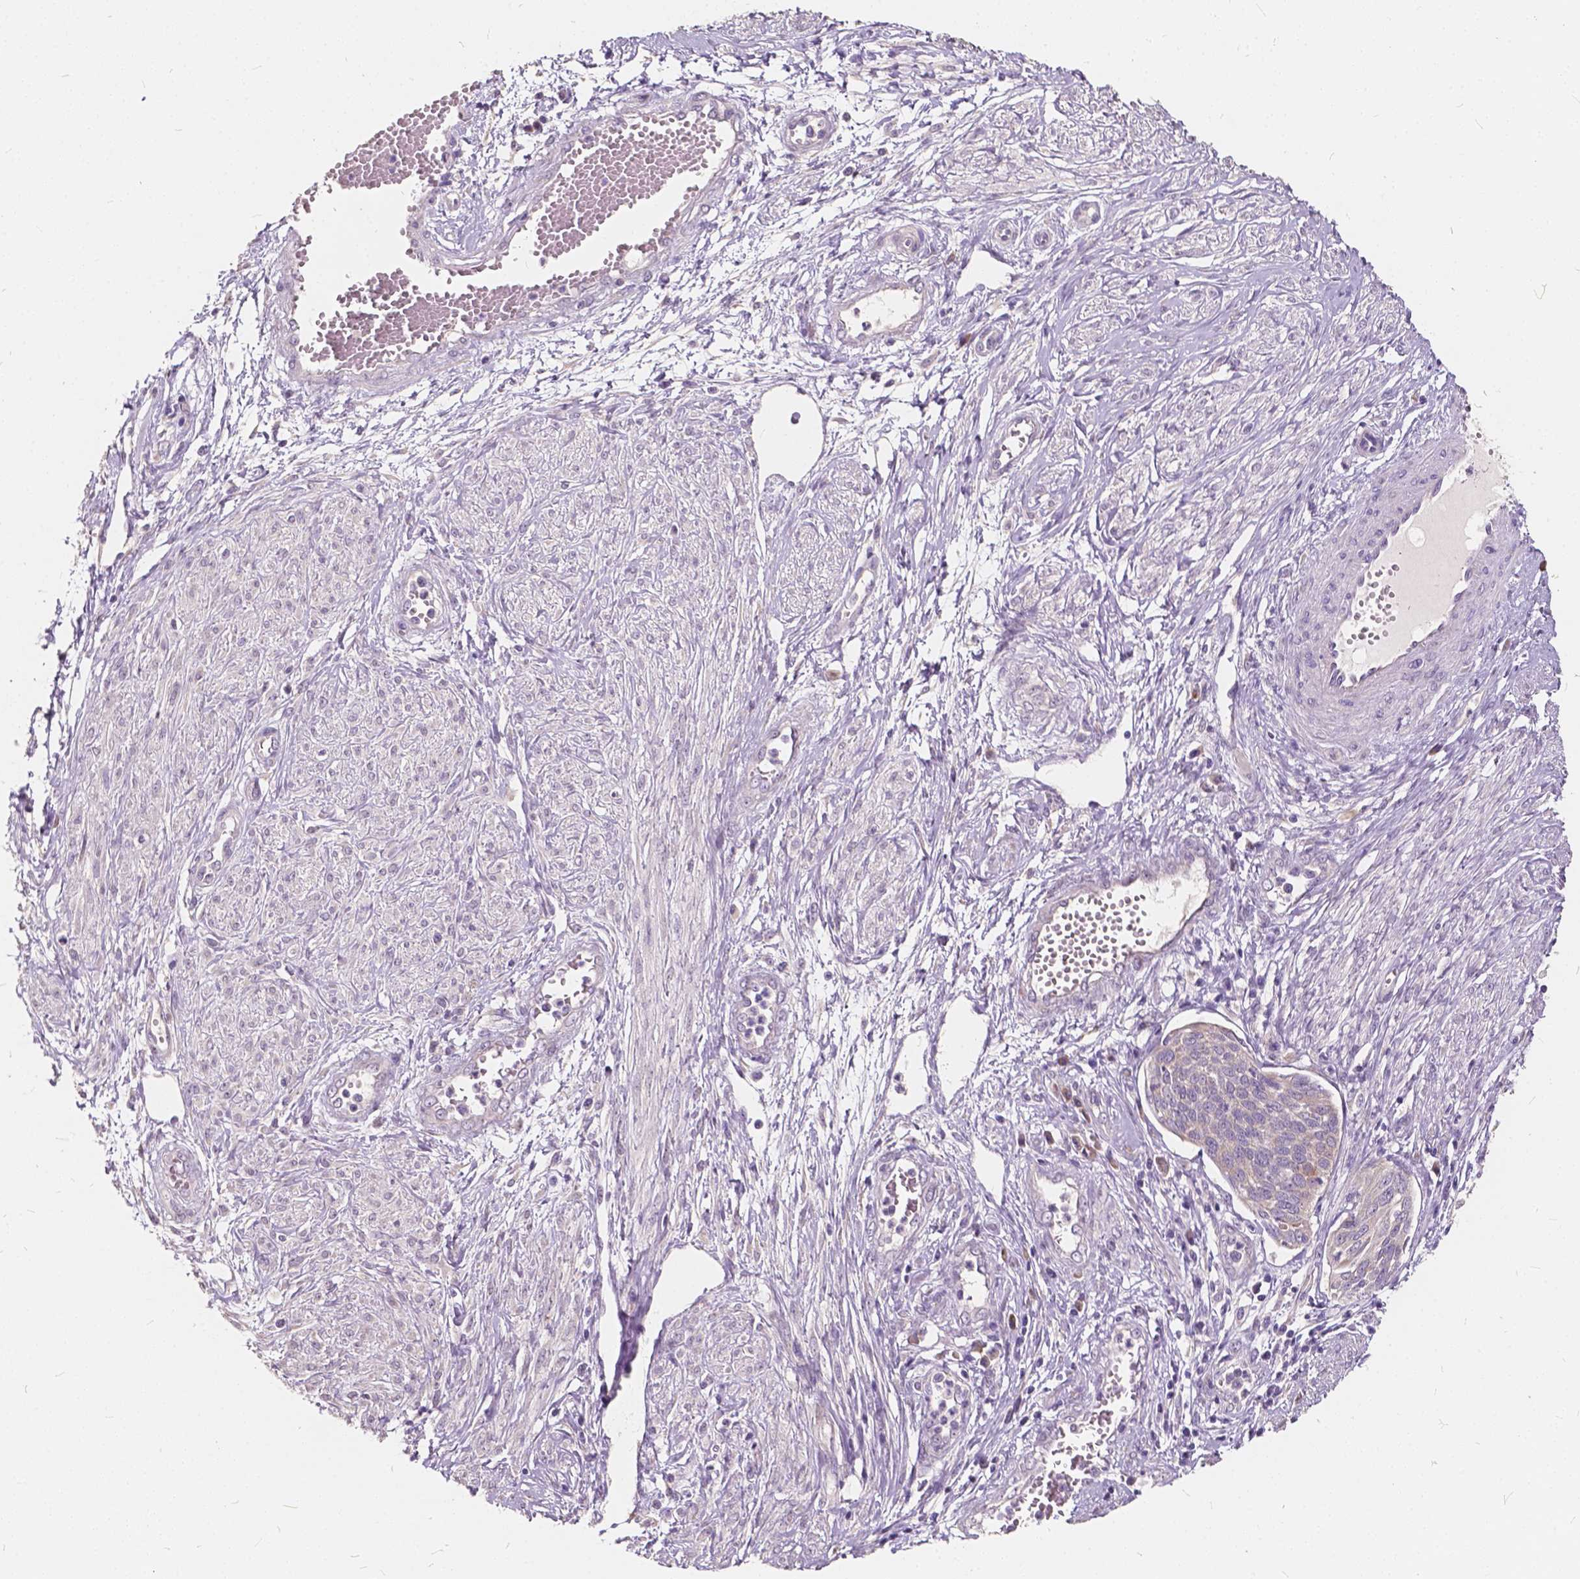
{"staining": {"intensity": "negative", "quantity": "none", "location": "none"}, "tissue": "cervical cancer", "cell_type": "Tumor cells", "image_type": "cancer", "snomed": [{"axis": "morphology", "description": "Squamous cell carcinoma, NOS"}, {"axis": "topography", "description": "Cervix"}], "caption": "This image is of cervical cancer stained with IHC to label a protein in brown with the nuclei are counter-stained blue. There is no expression in tumor cells.", "gene": "SLC7A8", "patient": {"sex": "female", "age": 34}}